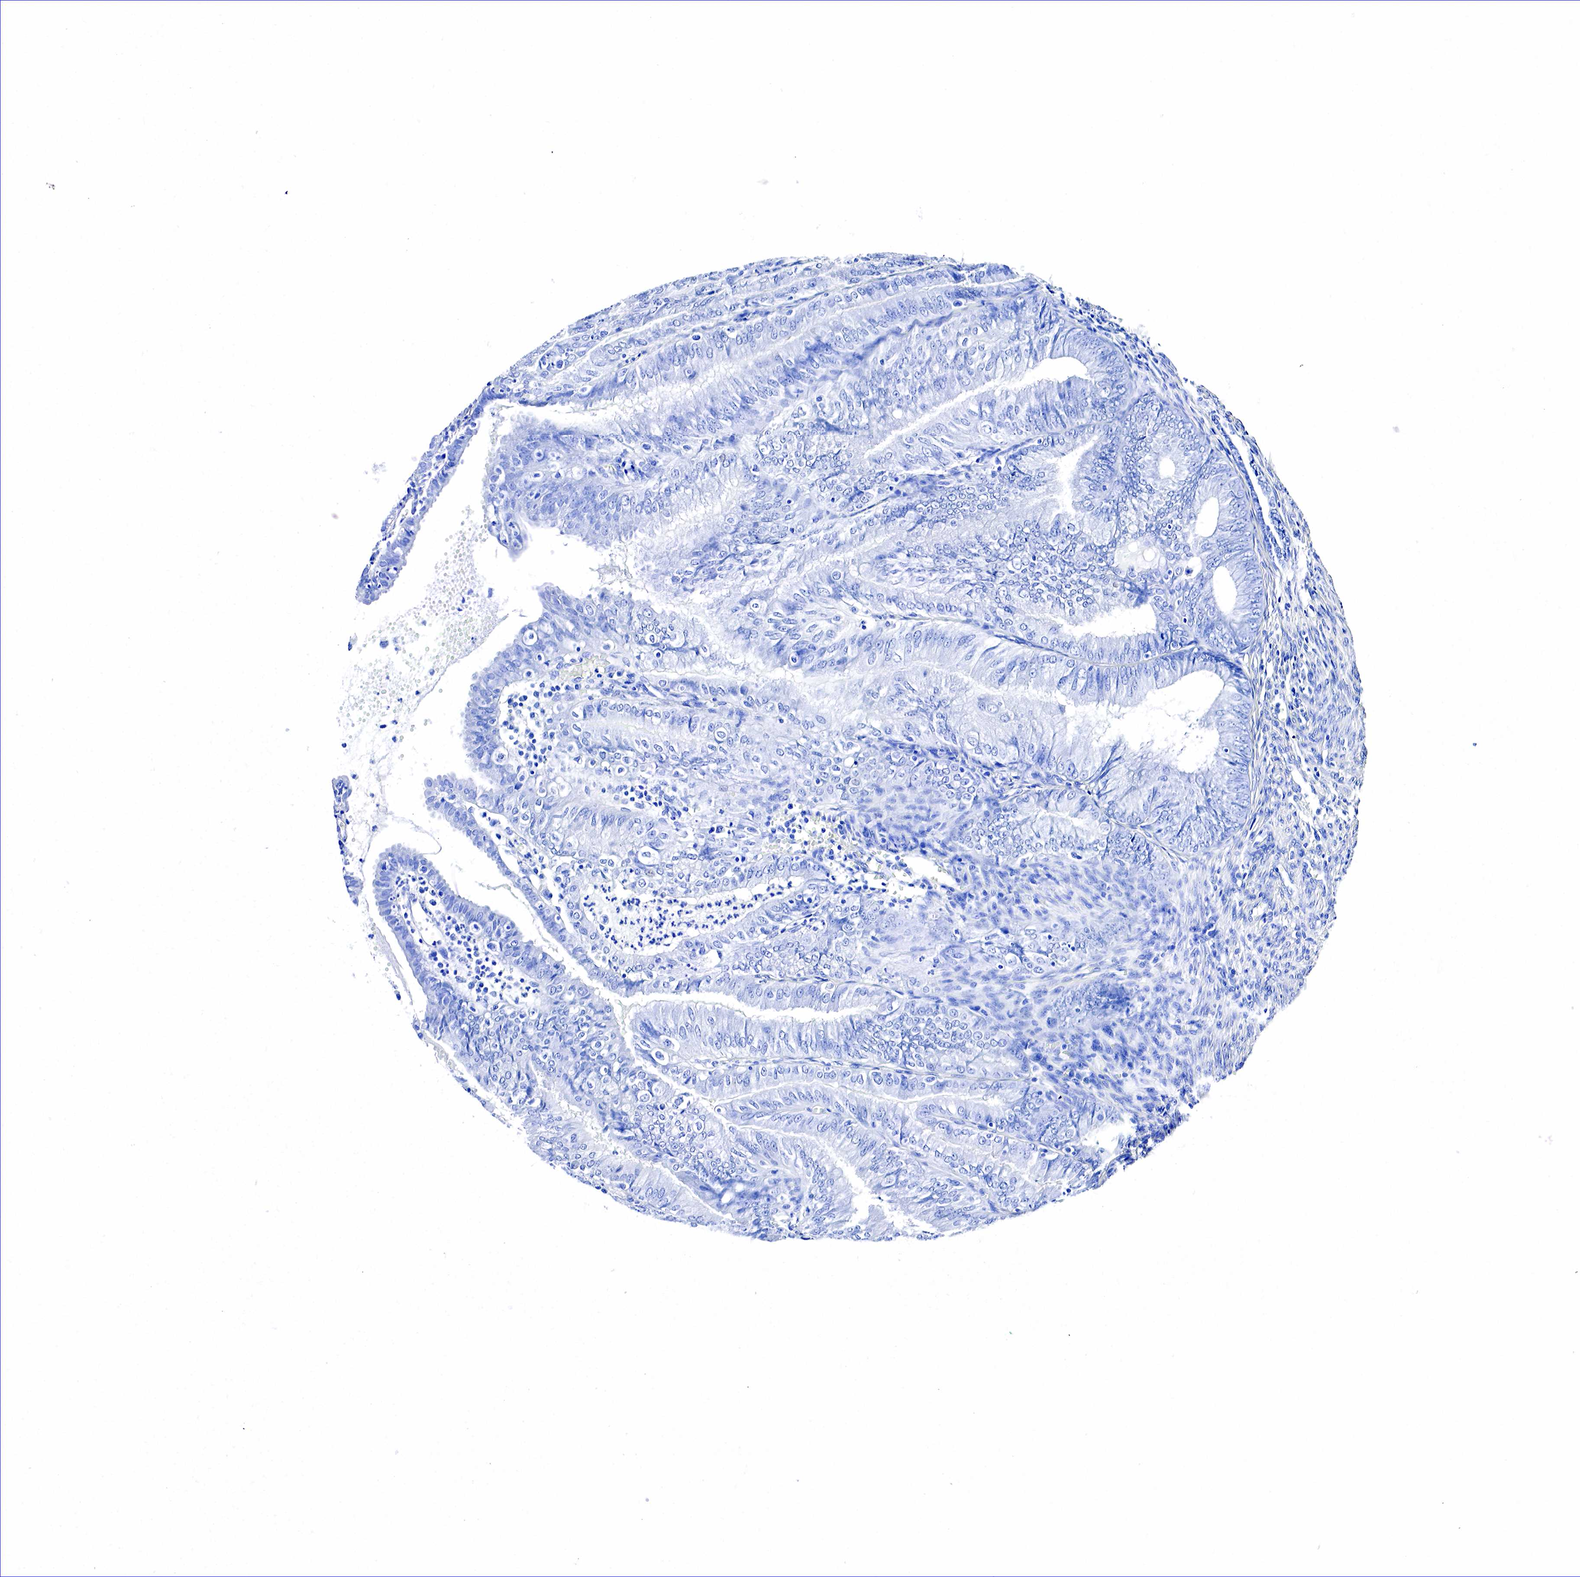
{"staining": {"intensity": "negative", "quantity": "none", "location": "none"}, "tissue": "endometrial cancer", "cell_type": "Tumor cells", "image_type": "cancer", "snomed": [{"axis": "morphology", "description": "Adenocarcinoma, NOS"}, {"axis": "topography", "description": "Endometrium"}], "caption": "Tumor cells show no significant positivity in endometrial cancer (adenocarcinoma).", "gene": "ACP3", "patient": {"sex": "female", "age": 66}}